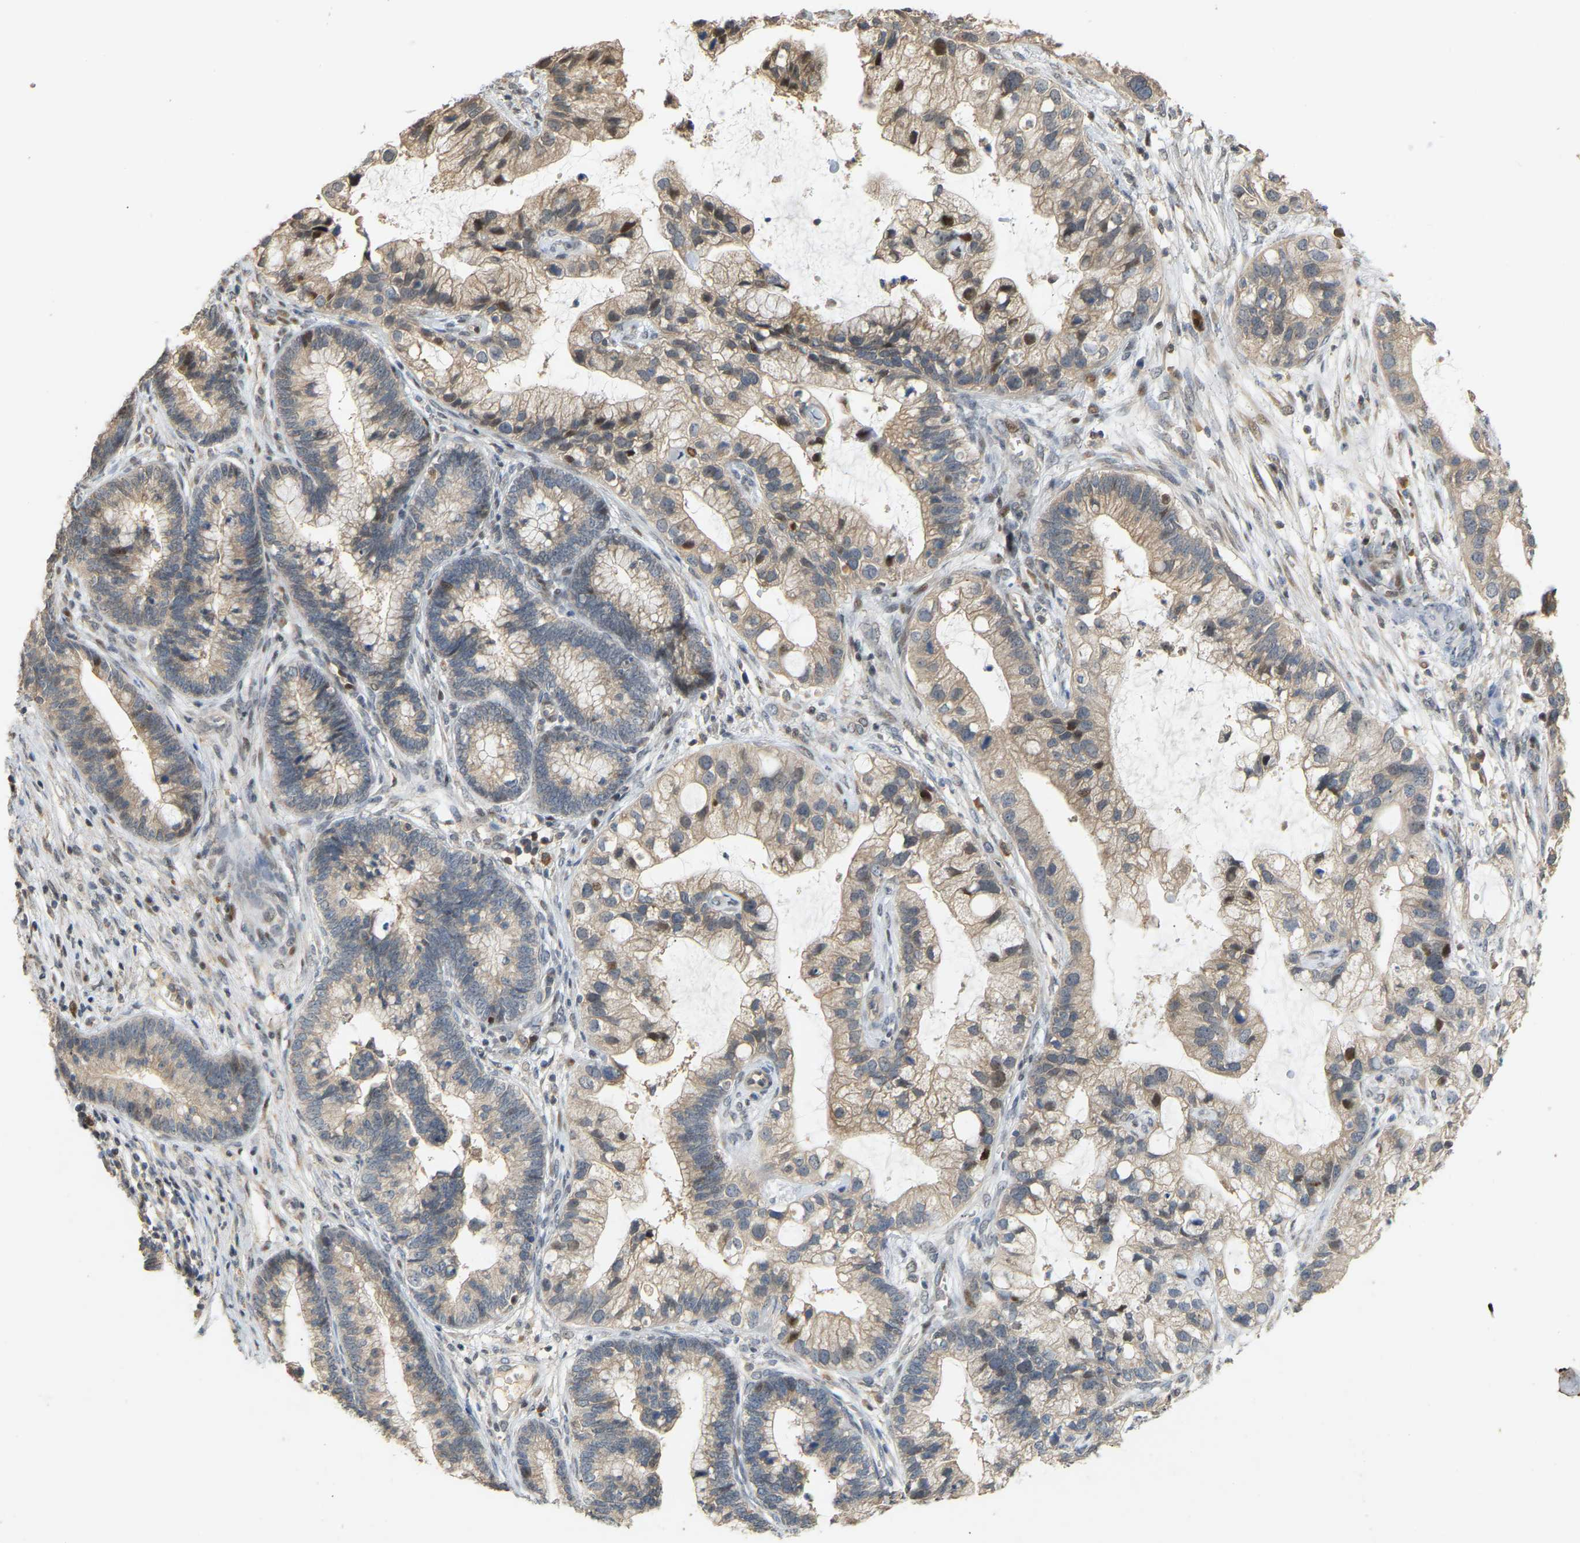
{"staining": {"intensity": "moderate", "quantity": "<25%", "location": "cytoplasmic/membranous"}, "tissue": "cervical cancer", "cell_type": "Tumor cells", "image_type": "cancer", "snomed": [{"axis": "morphology", "description": "Adenocarcinoma, NOS"}, {"axis": "topography", "description": "Cervix"}], "caption": "DAB immunohistochemical staining of human cervical cancer (adenocarcinoma) demonstrates moderate cytoplasmic/membranous protein positivity in approximately <25% of tumor cells. (brown staining indicates protein expression, while blue staining denotes nuclei).", "gene": "PTPN4", "patient": {"sex": "female", "age": 44}}